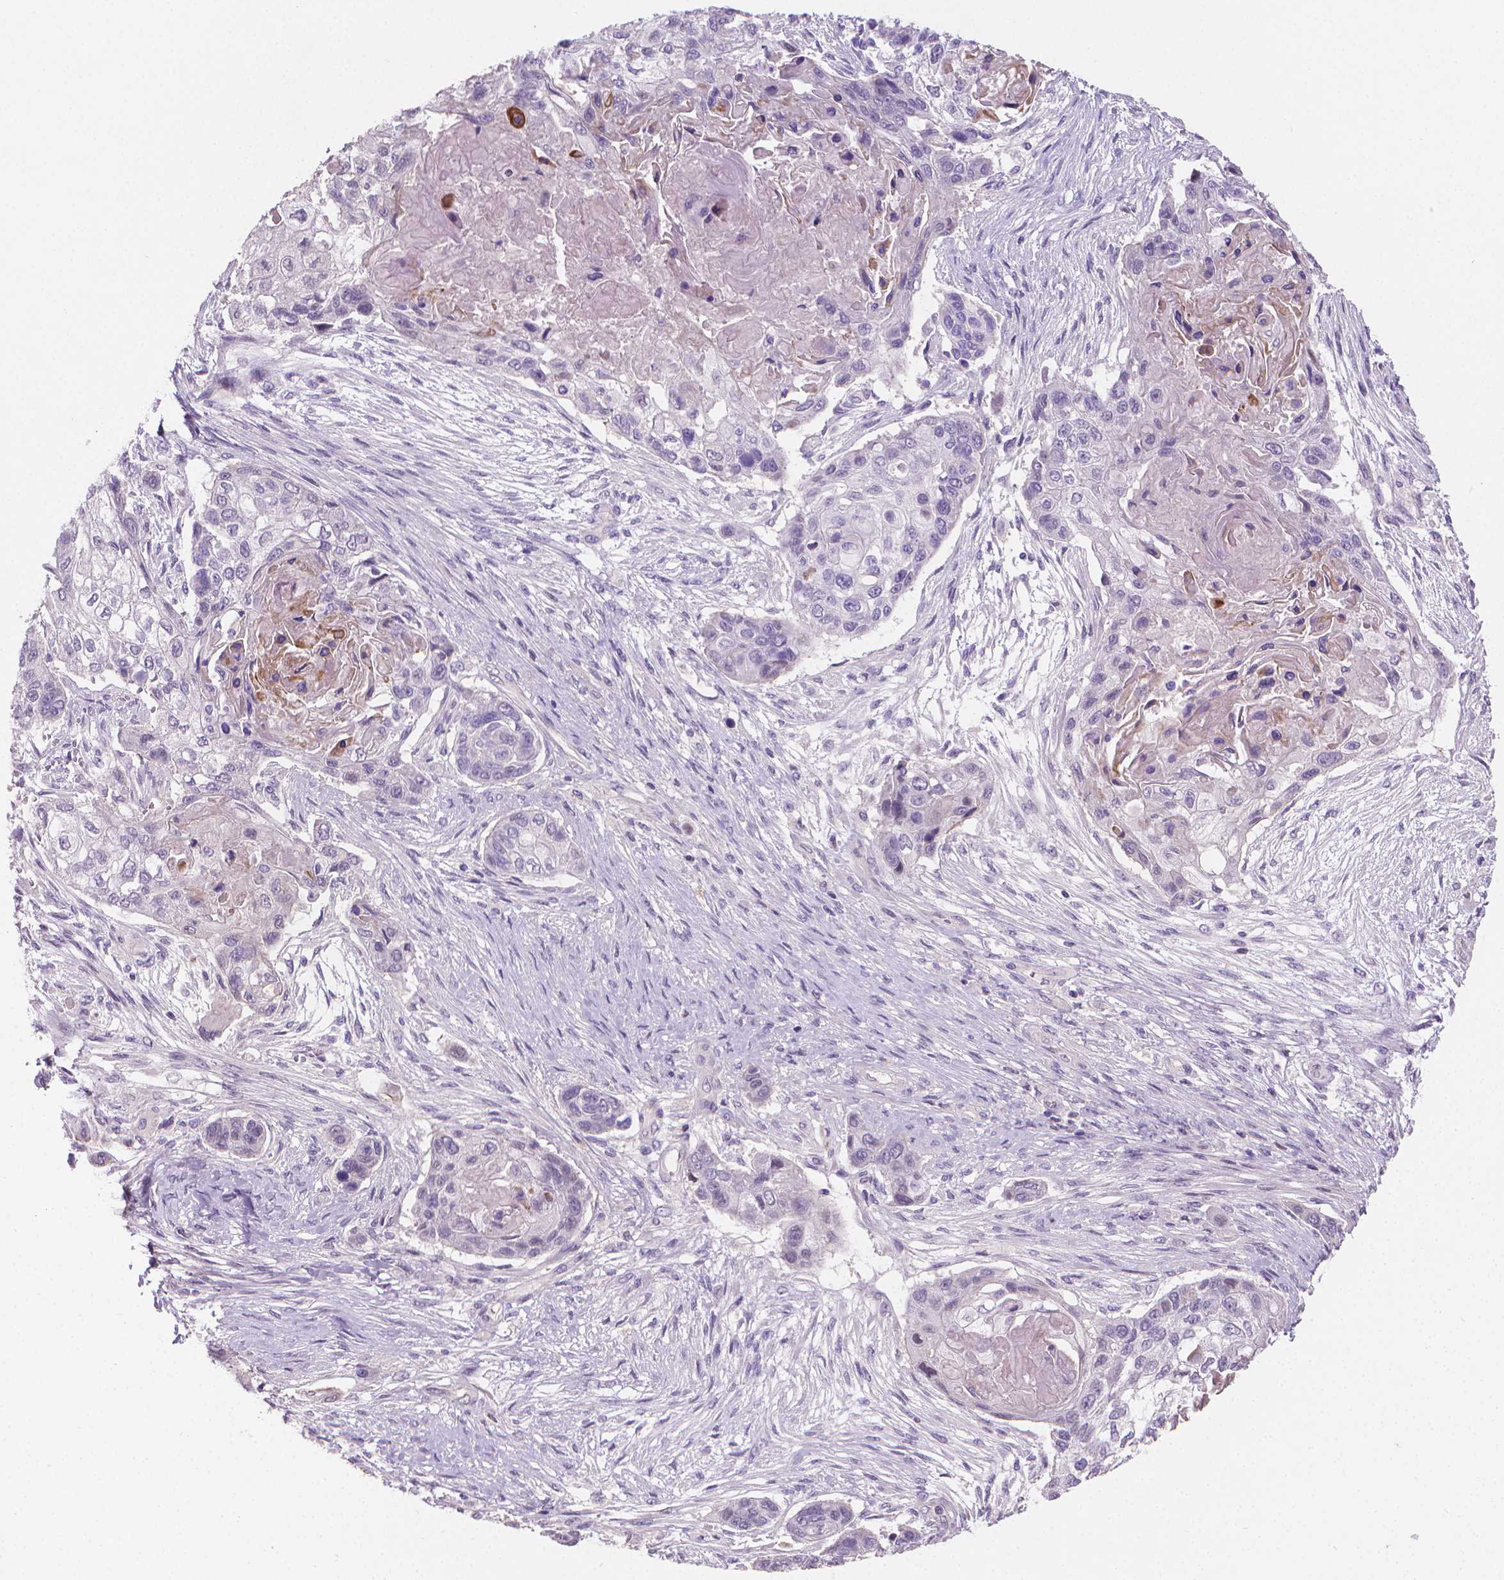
{"staining": {"intensity": "negative", "quantity": "none", "location": "none"}, "tissue": "lung cancer", "cell_type": "Tumor cells", "image_type": "cancer", "snomed": [{"axis": "morphology", "description": "Squamous cell carcinoma, NOS"}, {"axis": "topography", "description": "Lung"}], "caption": "The histopathology image shows no significant positivity in tumor cells of lung cancer (squamous cell carcinoma).", "gene": "CLXN", "patient": {"sex": "male", "age": 69}}